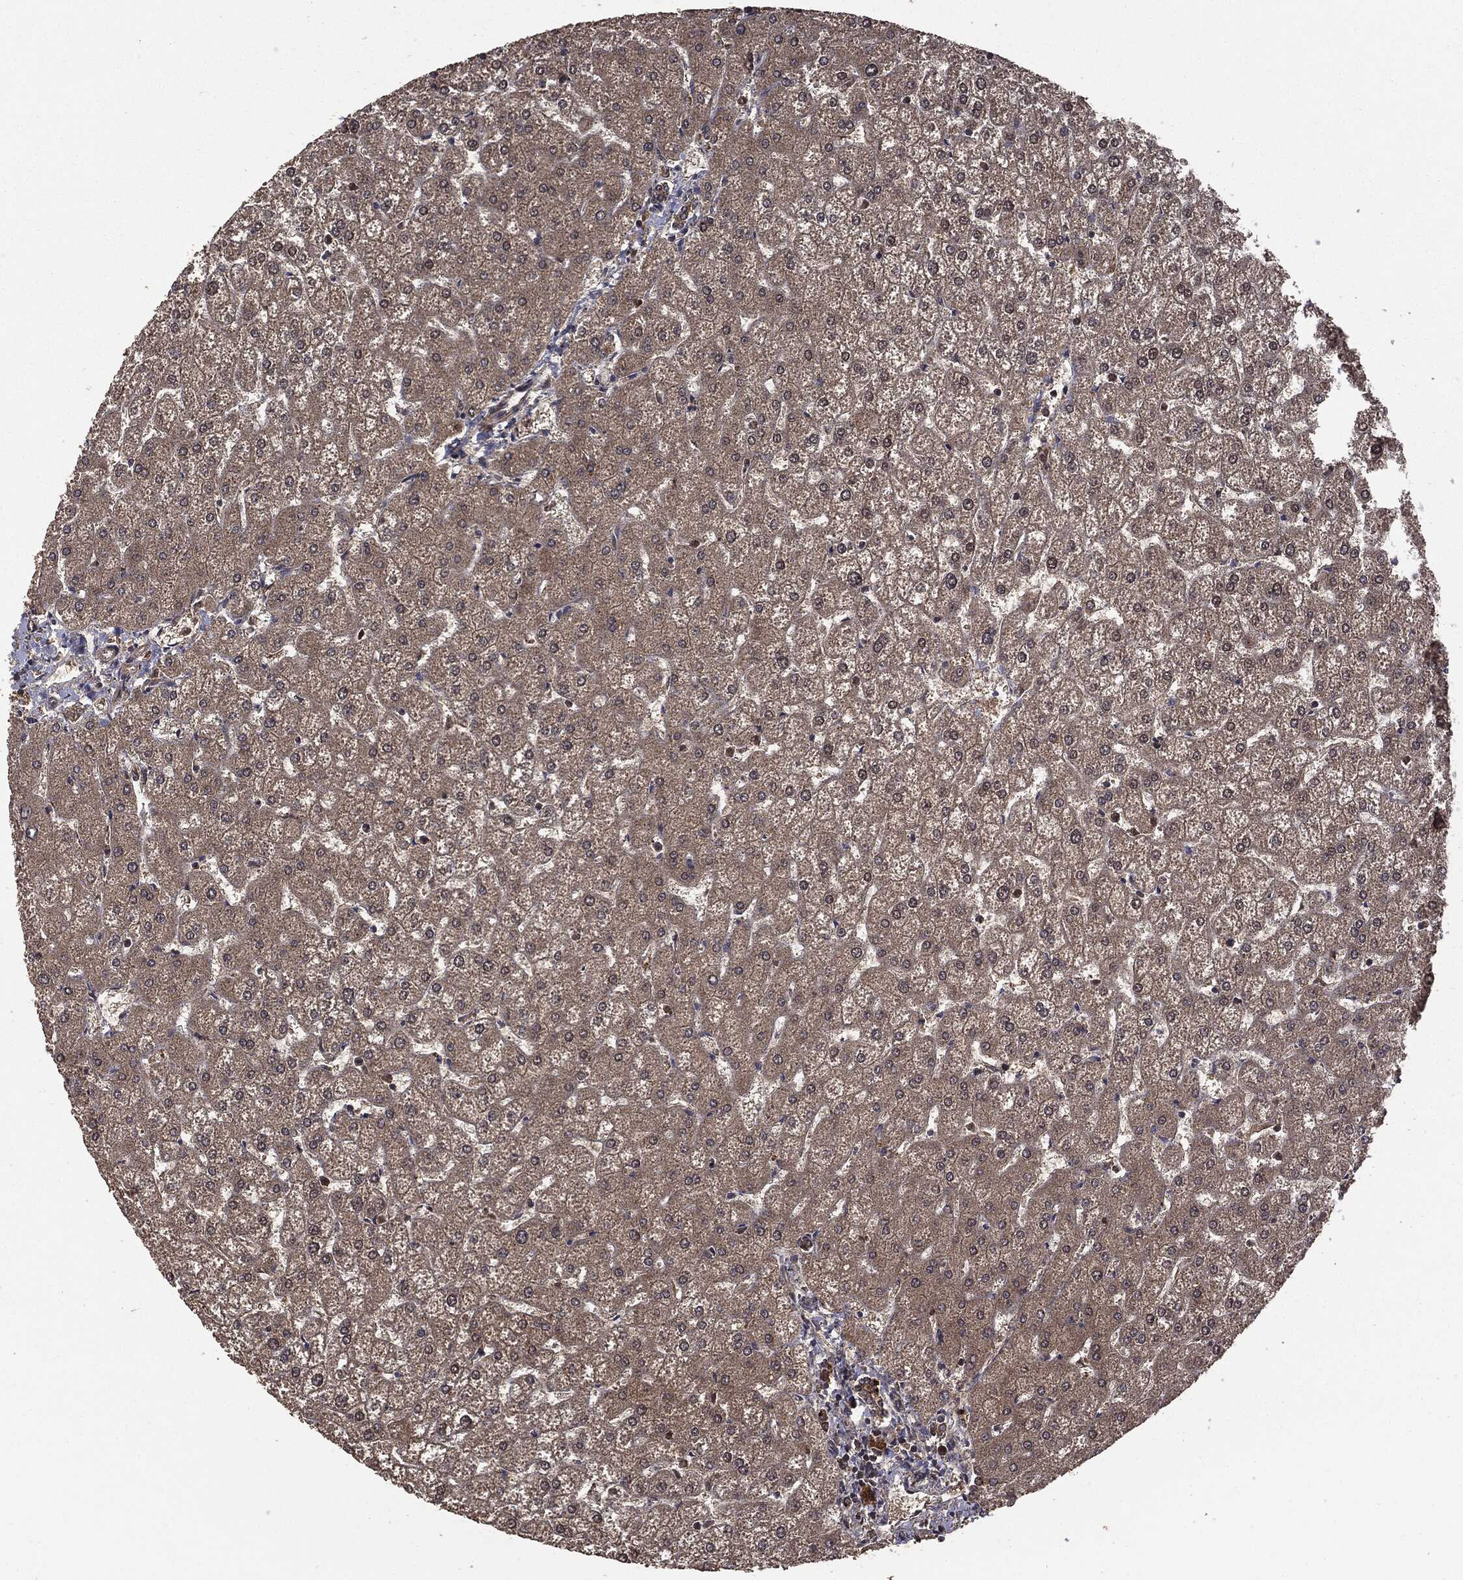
{"staining": {"intensity": "weak", "quantity": ">75%", "location": "cytoplasmic/membranous"}, "tissue": "liver", "cell_type": "Cholangiocytes", "image_type": "normal", "snomed": [{"axis": "morphology", "description": "Normal tissue, NOS"}, {"axis": "topography", "description": "Liver"}], "caption": "Cholangiocytes exhibit low levels of weak cytoplasmic/membranous staining in approximately >75% of cells in normal human liver. The protein of interest is stained brown, and the nuclei are stained in blue (DAB IHC with brightfield microscopy, high magnification).", "gene": "MTOR", "patient": {"sex": "female", "age": 32}}